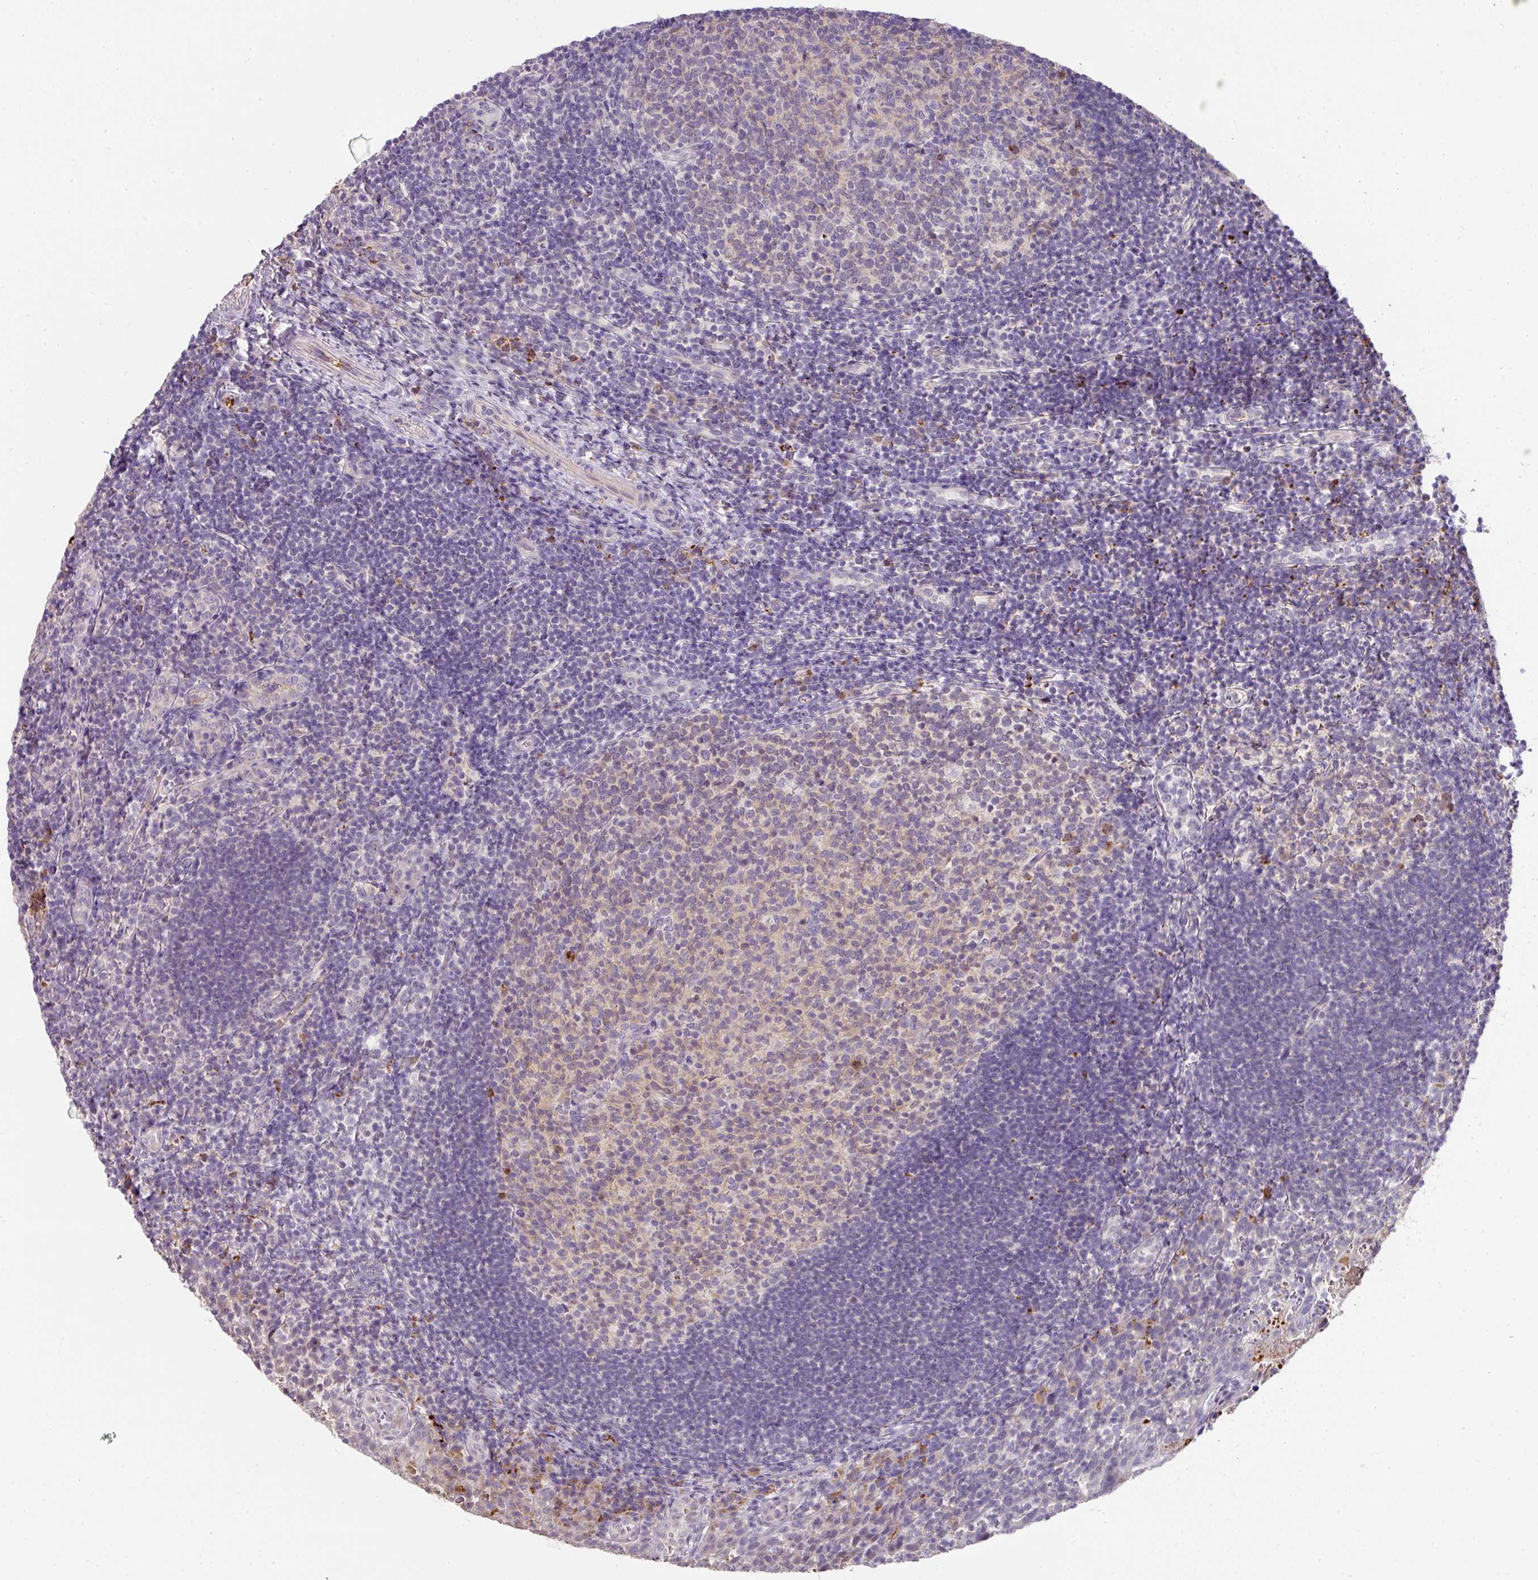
{"staining": {"intensity": "negative", "quantity": "none", "location": "none"}, "tissue": "tonsil", "cell_type": "Germinal center cells", "image_type": "normal", "snomed": [{"axis": "morphology", "description": "Normal tissue, NOS"}, {"axis": "topography", "description": "Tonsil"}], "caption": "Image shows no significant protein expression in germinal center cells of normal tonsil.", "gene": "CCZ1B", "patient": {"sex": "female", "age": 10}}